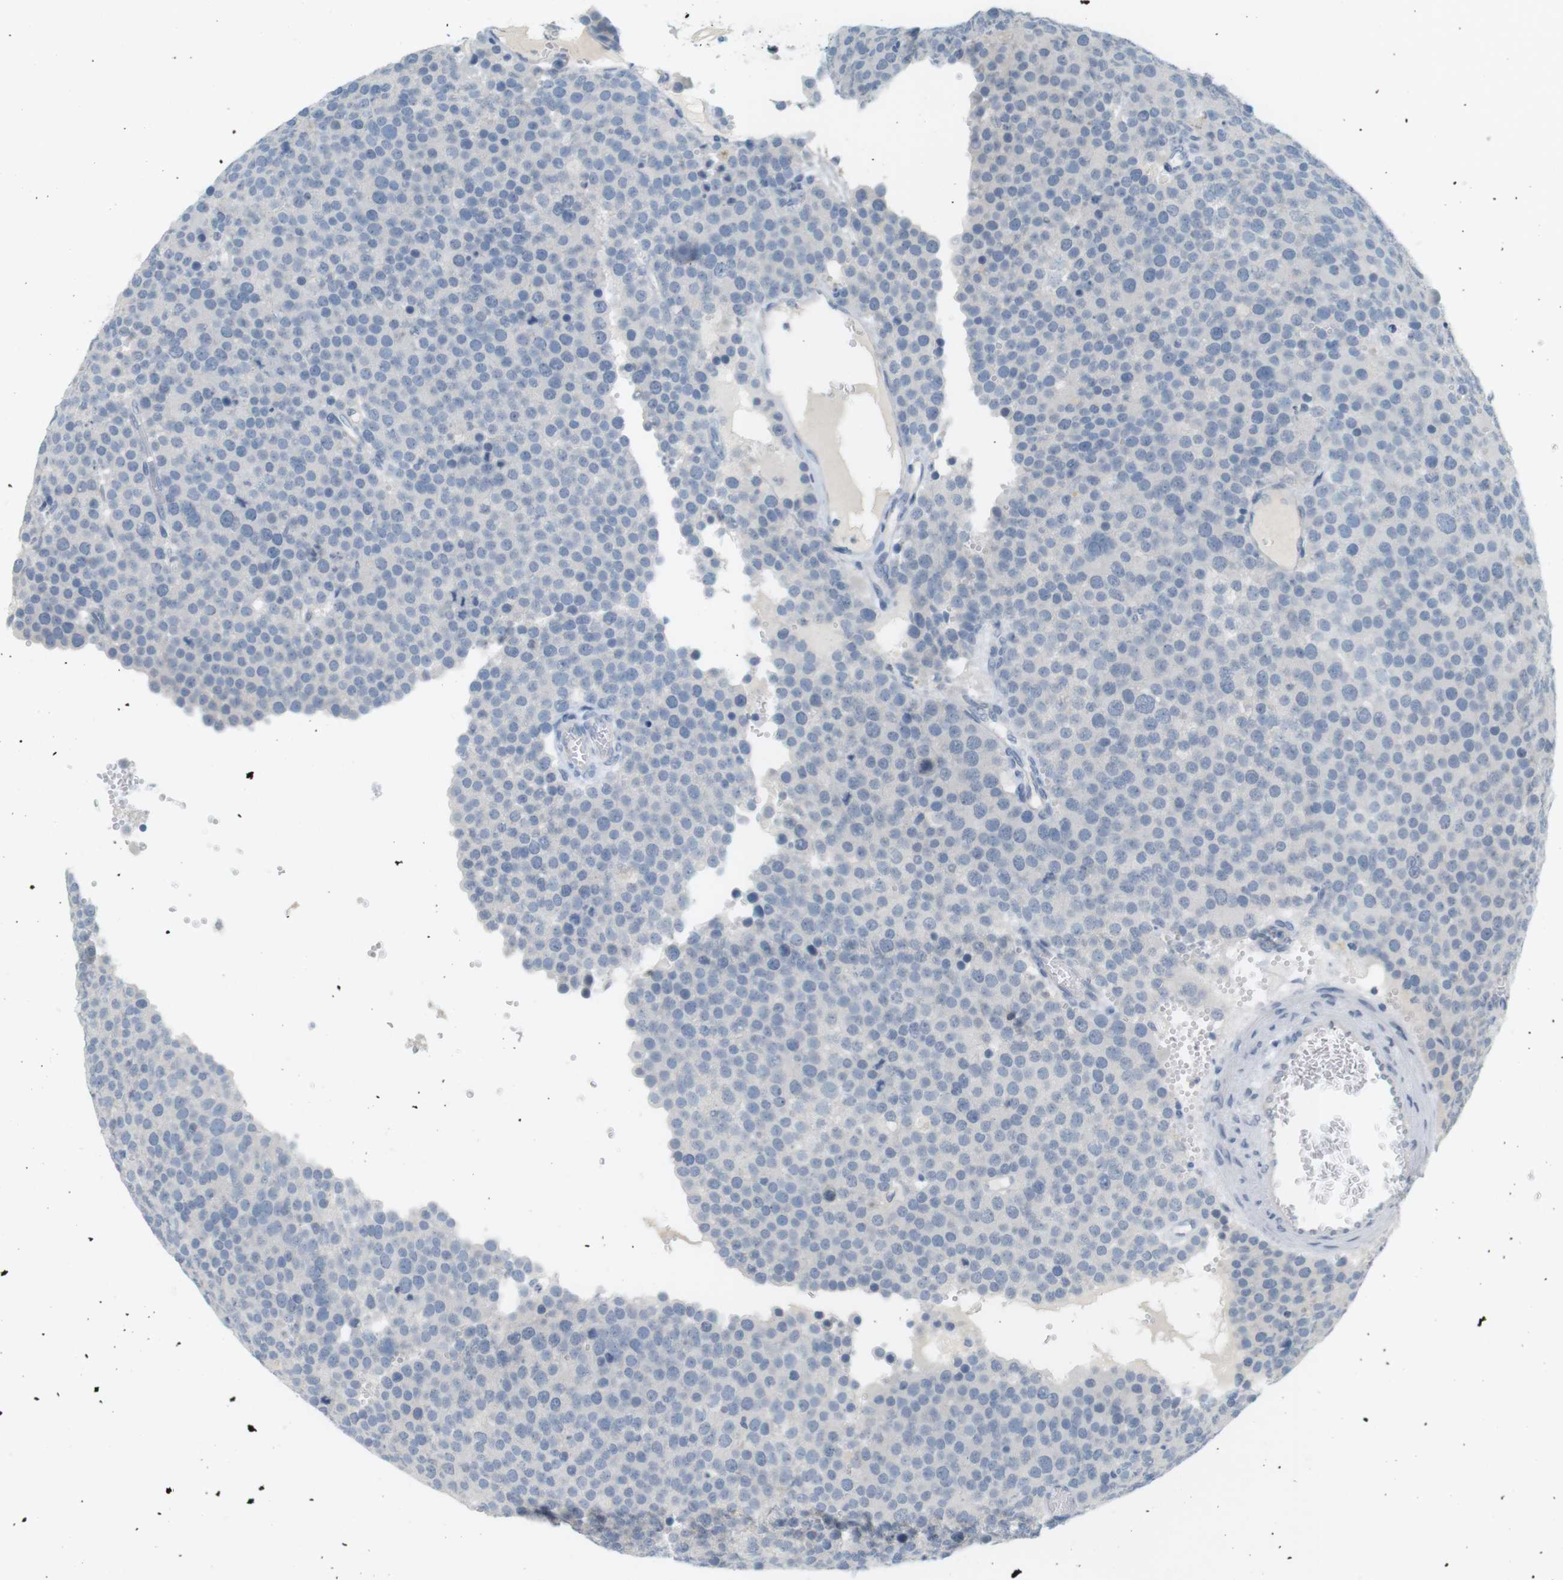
{"staining": {"intensity": "negative", "quantity": "none", "location": "none"}, "tissue": "testis cancer", "cell_type": "Tumor cells", "image_type": "cancer", "snomed": [{"axis": "morphology", "description": "Normal tissue, NOS"}, {"axis": "morphology", "description": "Seminoma, NOS"}, {"axis": "topography", "description": "Testis"}], "caption": "This is an immunohistochemistry (IHC) image of human testis seminoma. There is no expression in tumor cells.", "gene": "CREB3L2", "patient": {"sex": "male", "age": 71}}